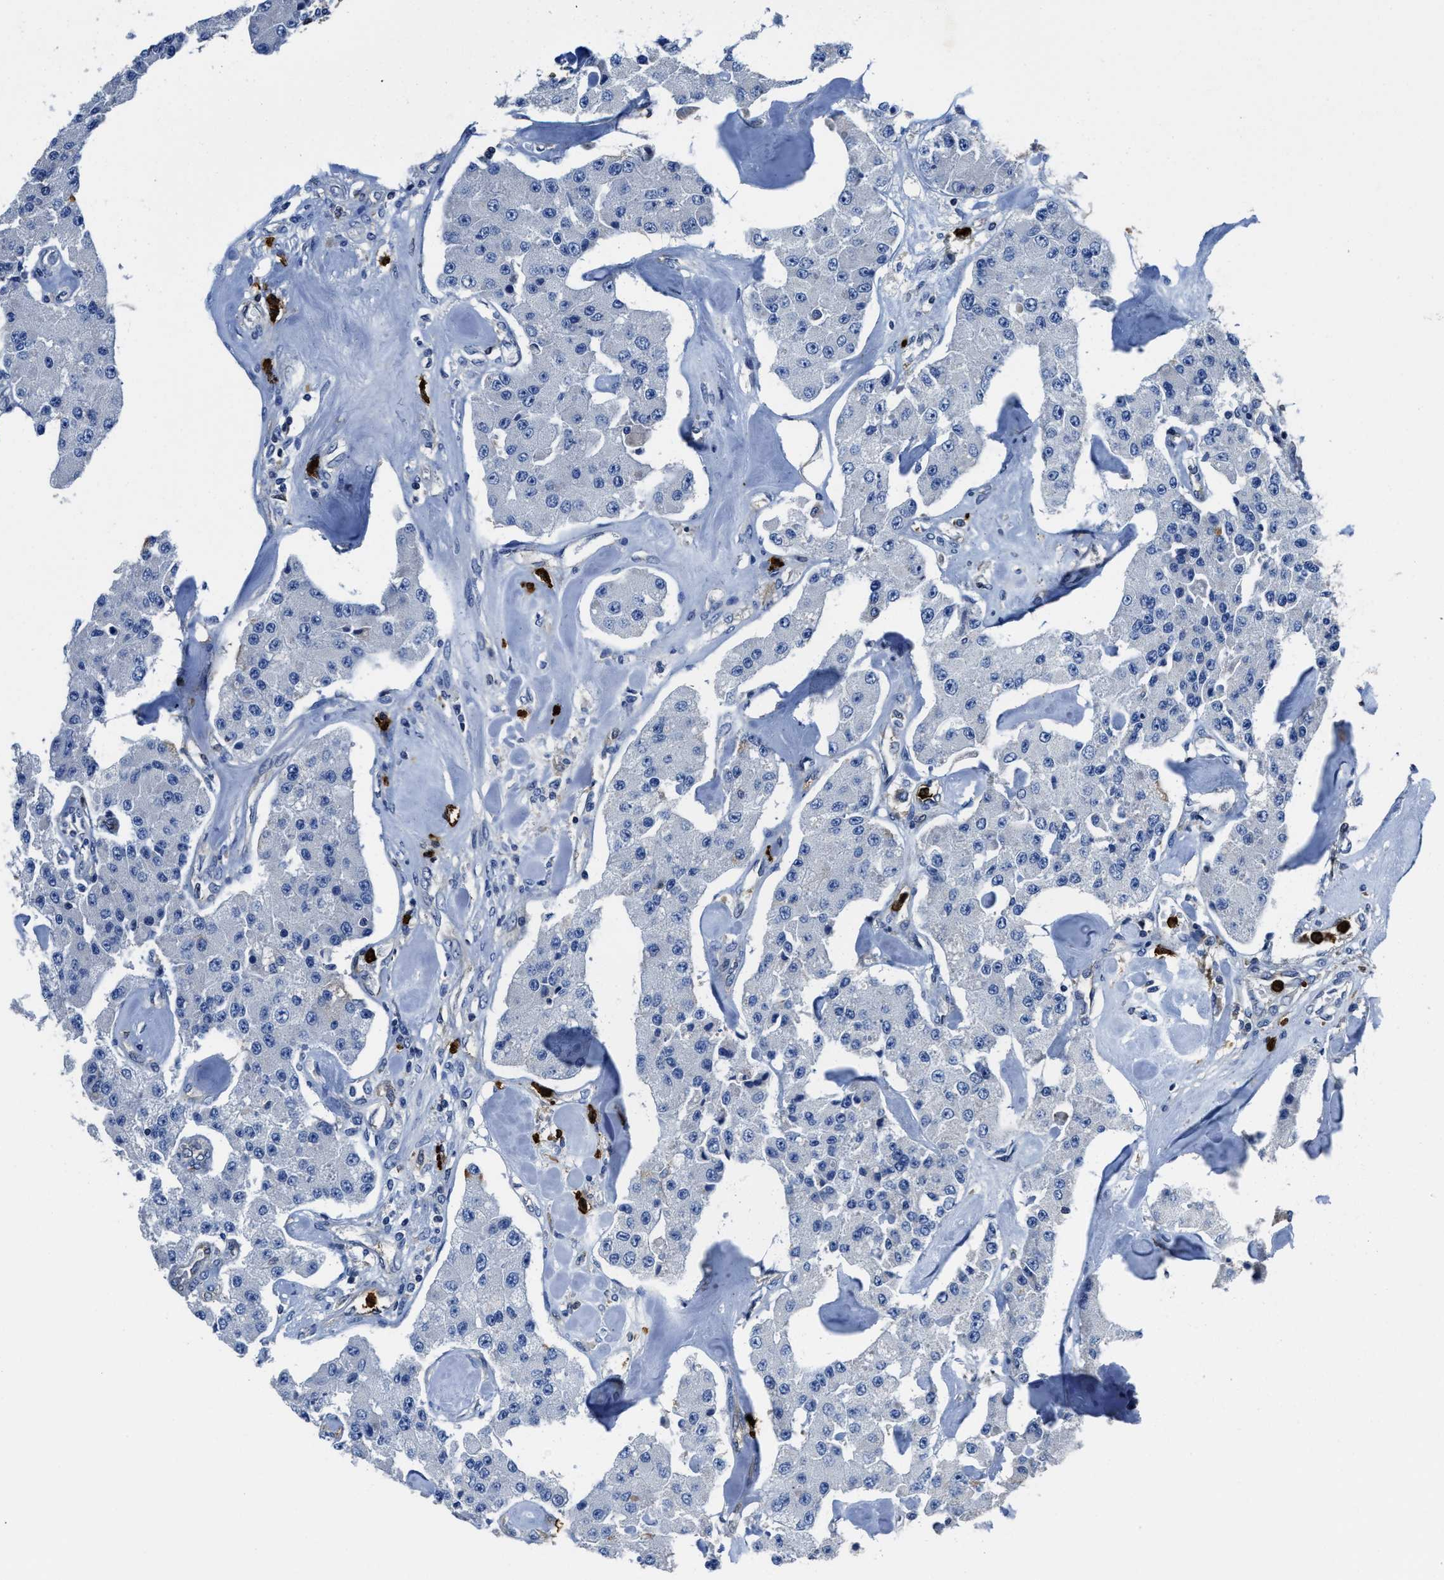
{"staining": {"intensity": "negative", "quantity": "none", "location": "none"}, "tissue": "carcinoid", "cell_type": "Tumor cells", "image_type": "cancer", "snomed": [{"axis": "morphology", "description": "Carcinoid, malignant, NOS"}, {"axis": "topography", "description": "Pancreas"}], "caption": "An image of carcinoid stained for a protein exhibits no brown staining in tumor cells.", "gene": "TRAF6", "patient": {"sex": "male", "age": 41}}